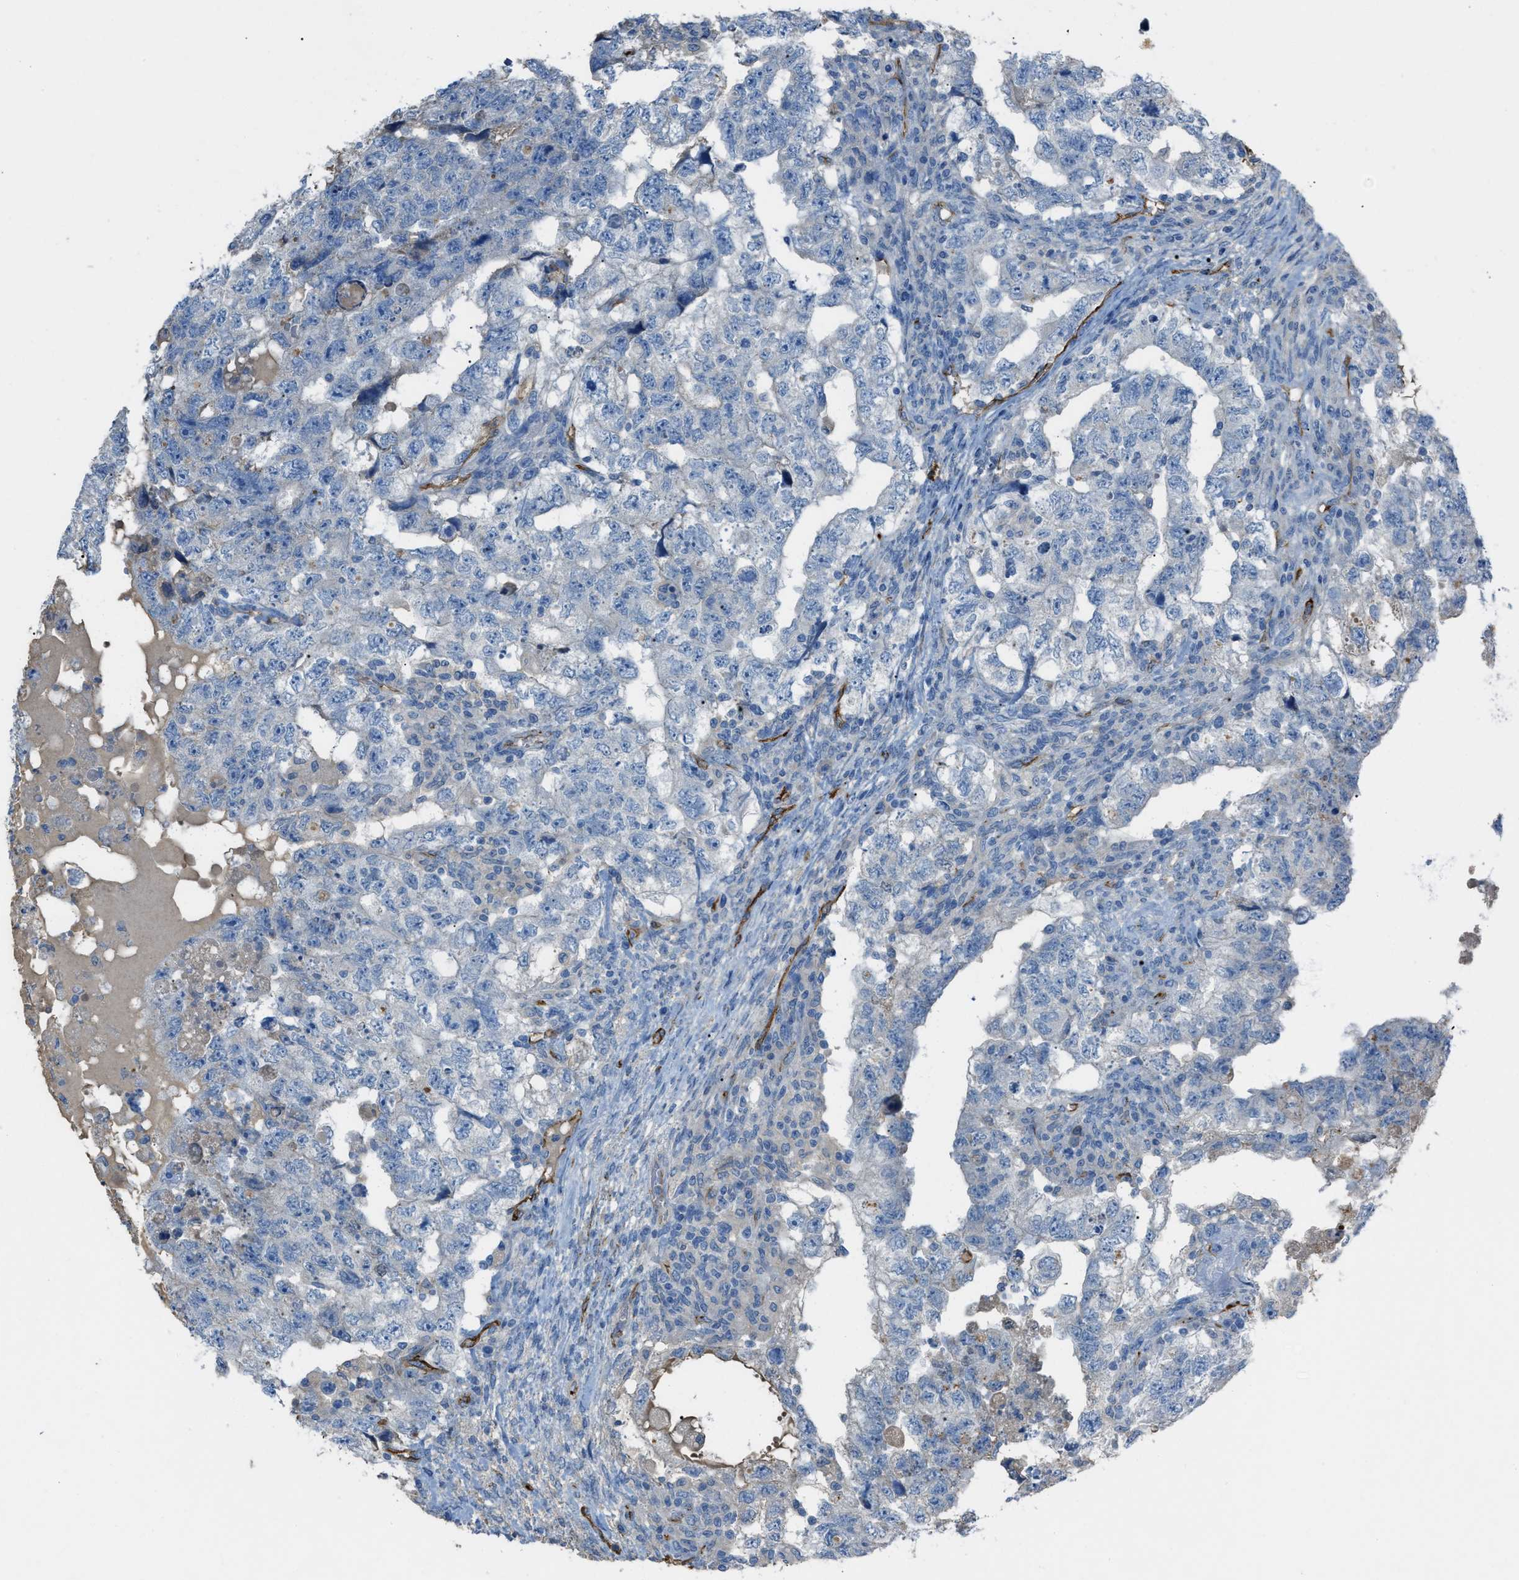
{"staining": {"intensity": "moderate", "quantity": "<25%", "location": "cytoplasmic/membranous"}, "tissue": "testis cancer", "cell_type": "Tumor cells", "image_type": "cancer", "snomed": [{"axis": "morphology", "description": "Carcinoma, Embryonal, NOS"}, {"axis": "topography", "description": "Testis"}], "caption": "Immunohistochemical staining of testis embryonal carcinoma reveals low levels of moderate cytoplasmic/membranous positivity in approximately <25% of tumor cells.", "gene": "SLC22A15", "patient": {"sex": "male", "age": 36}}